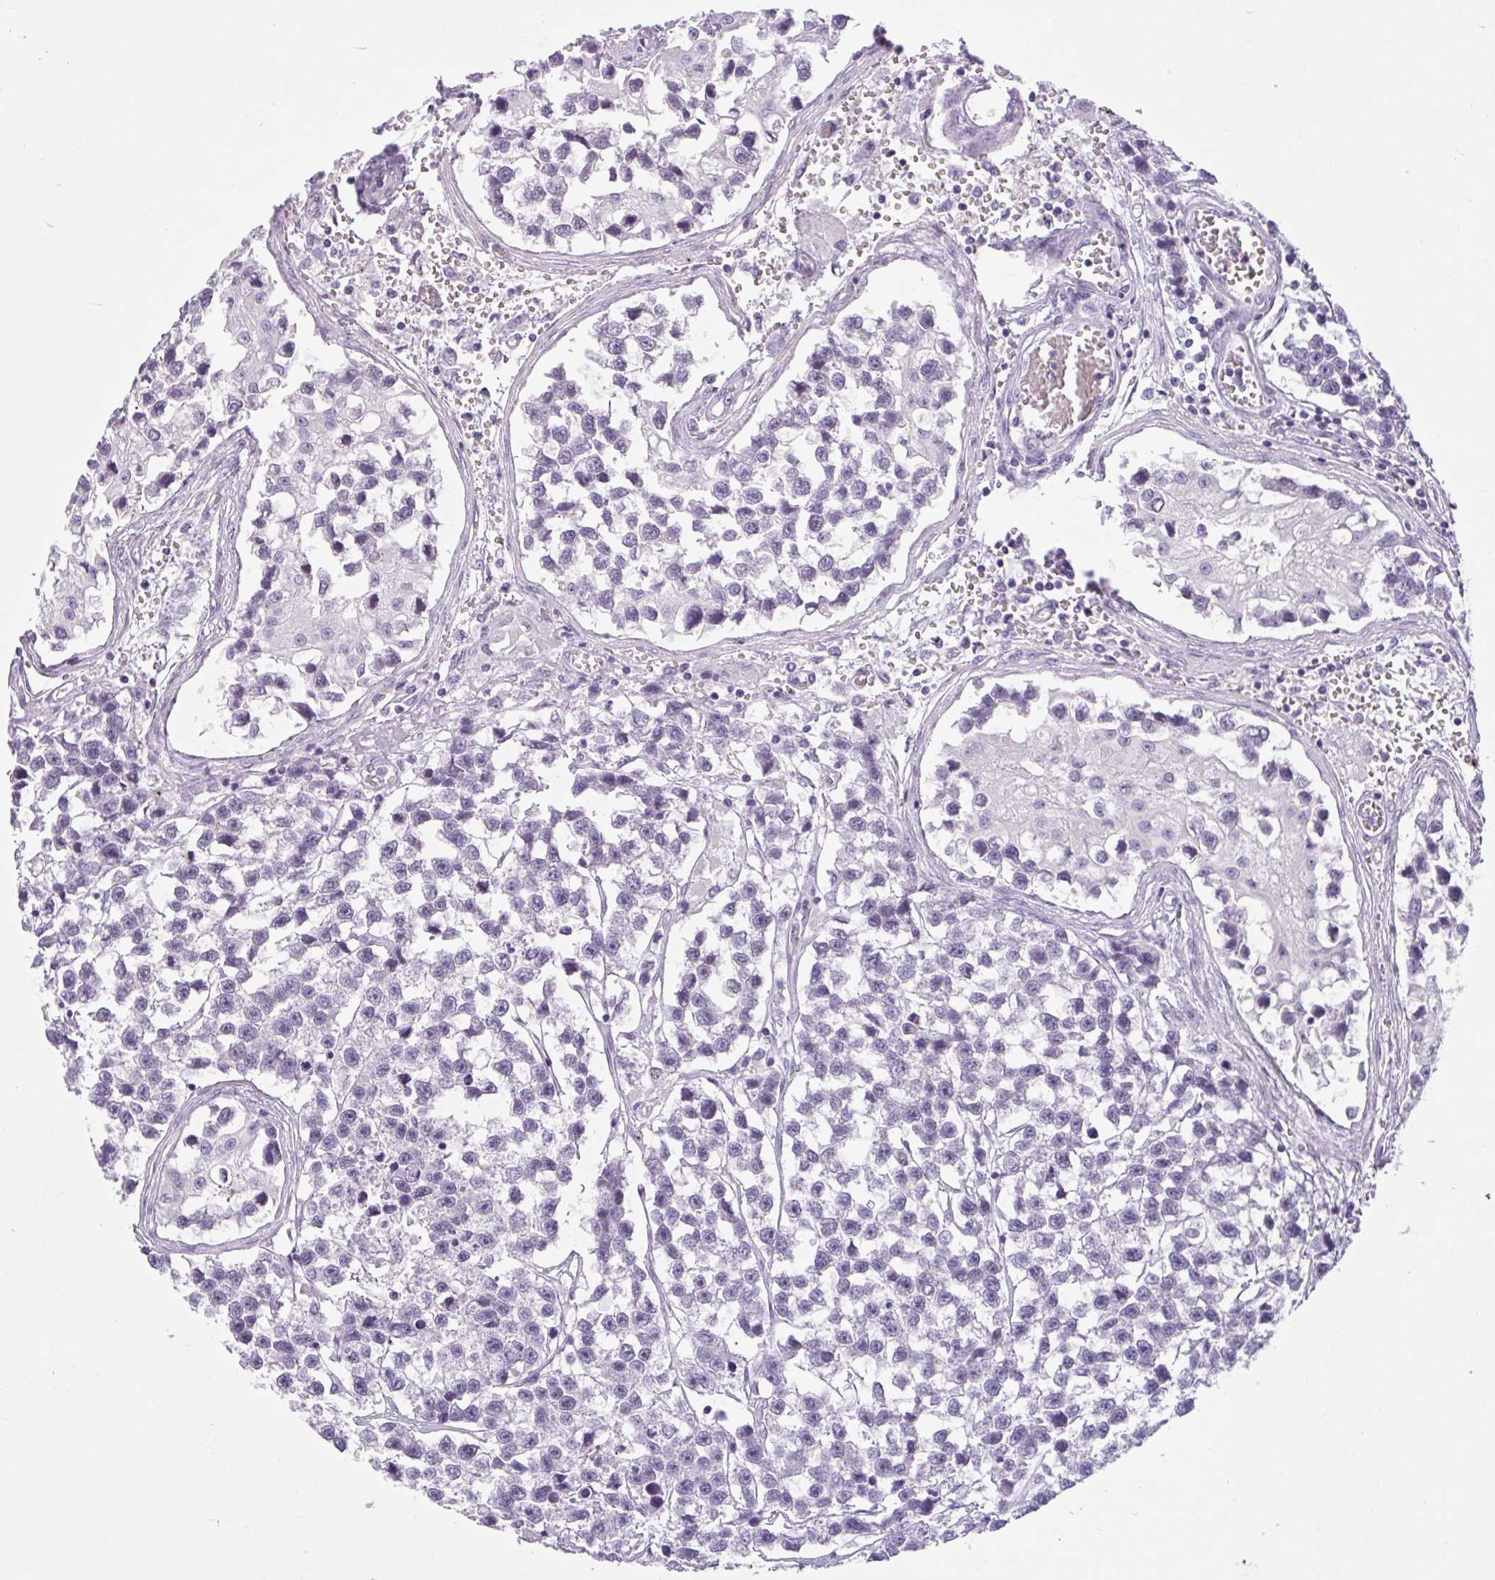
{"staining": {"intensity": "negative", "quantity": "none", "location": "none"}, "tissue": "testis cancer", "cell_type": "Tumor cells", "image_type": "cancer", "snomed": [{"axis": "morphology", "description": "Seminoma, NOS"}, {"axis": "topography", "description": "Testis"}], "caption": "An IHC histopathology image of testis cancer is shown. There is no staining in tumor cells of testis cancer.", "gene": "CTSE", "patient": {"sex": "male", "age": 26}}